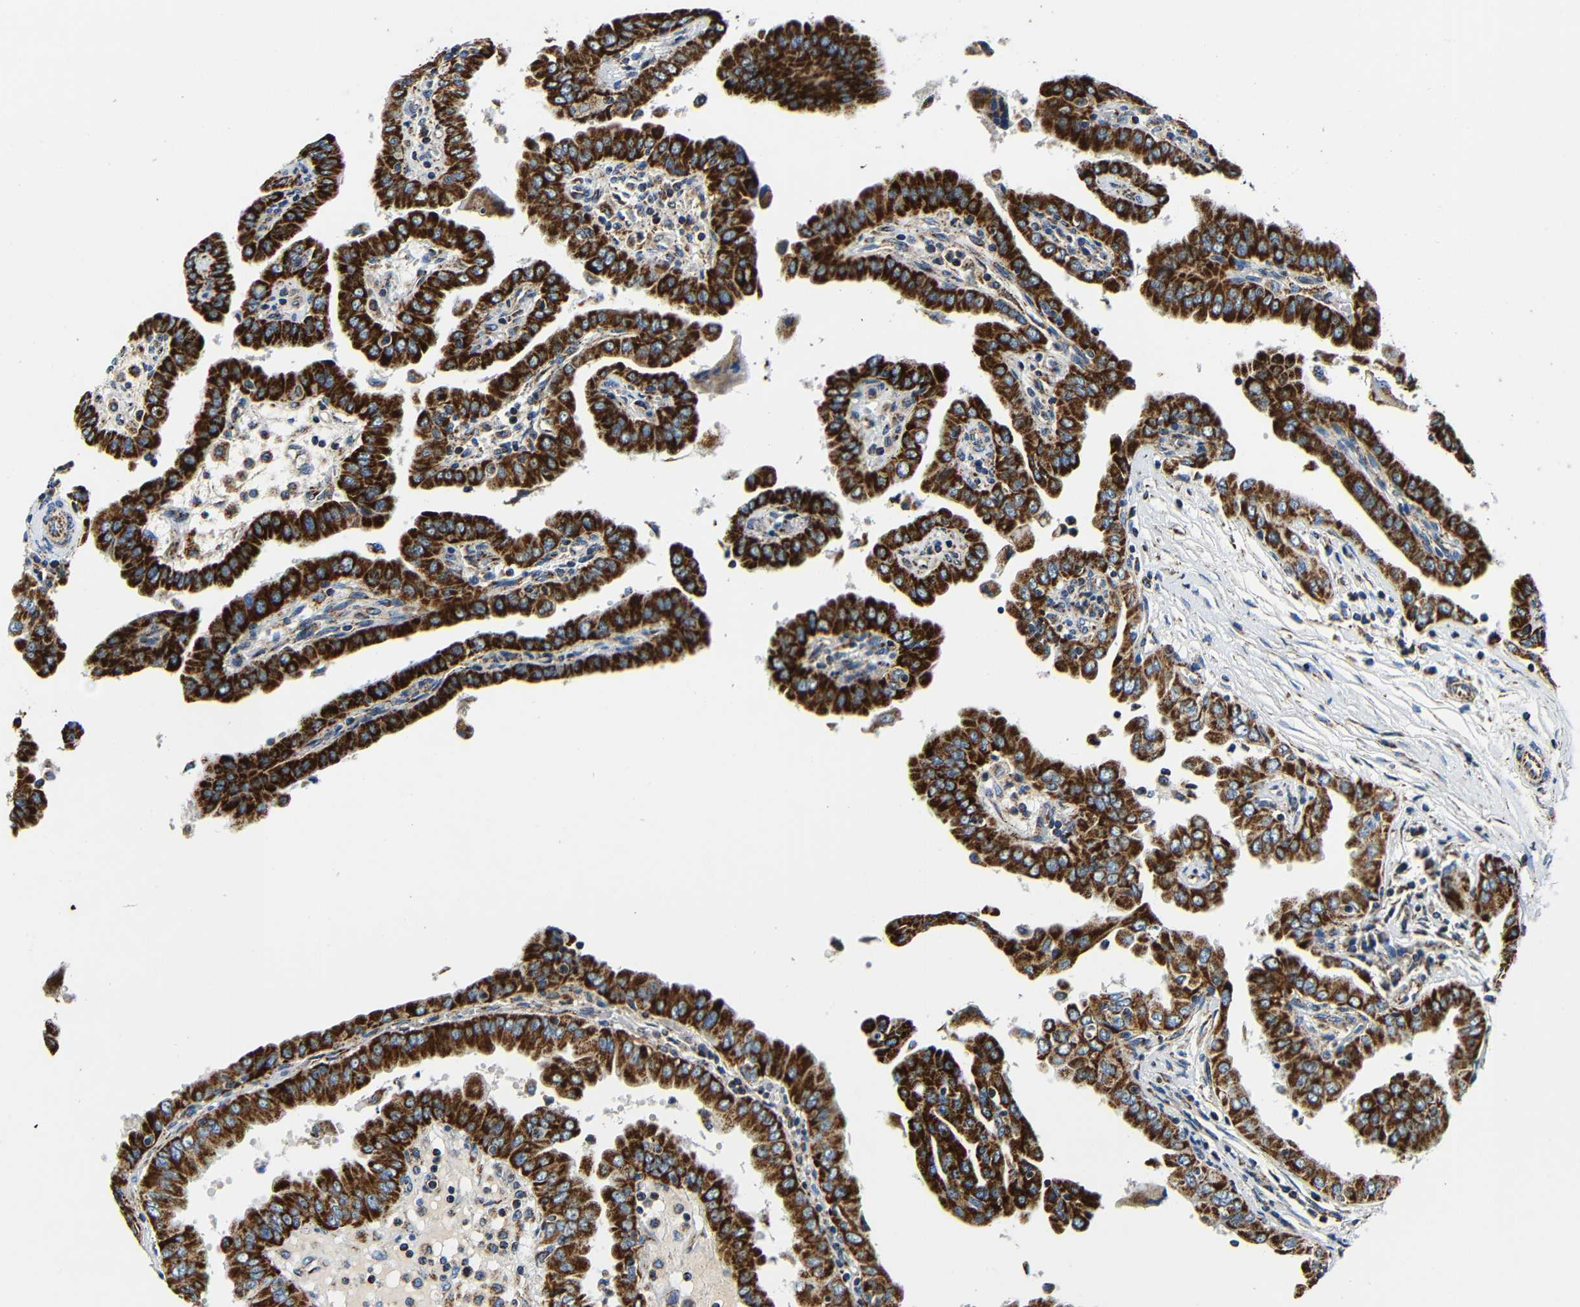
{"staining": {"intensity": "strong", "quantity": ">75%", "location": "cytoplasmic/membranous"}, "tissue": "thyroid cancer", "cell_type": "Tumor cells", "image_type": "cancer", "snomed": [{"axis": "morphology", "description": "Papillary adenocarcinoma, NOS"}, {"axis": "topography", "description": "Thyroid gland"}], "caption": "Thyroid cancer (papillary adenocarcinoma) stained for a protein shows strong cytoplasmic/membranous positivity in tumor cells.", "gene": "GALNT18", "patient": {"sex": "male", "age": 33}}